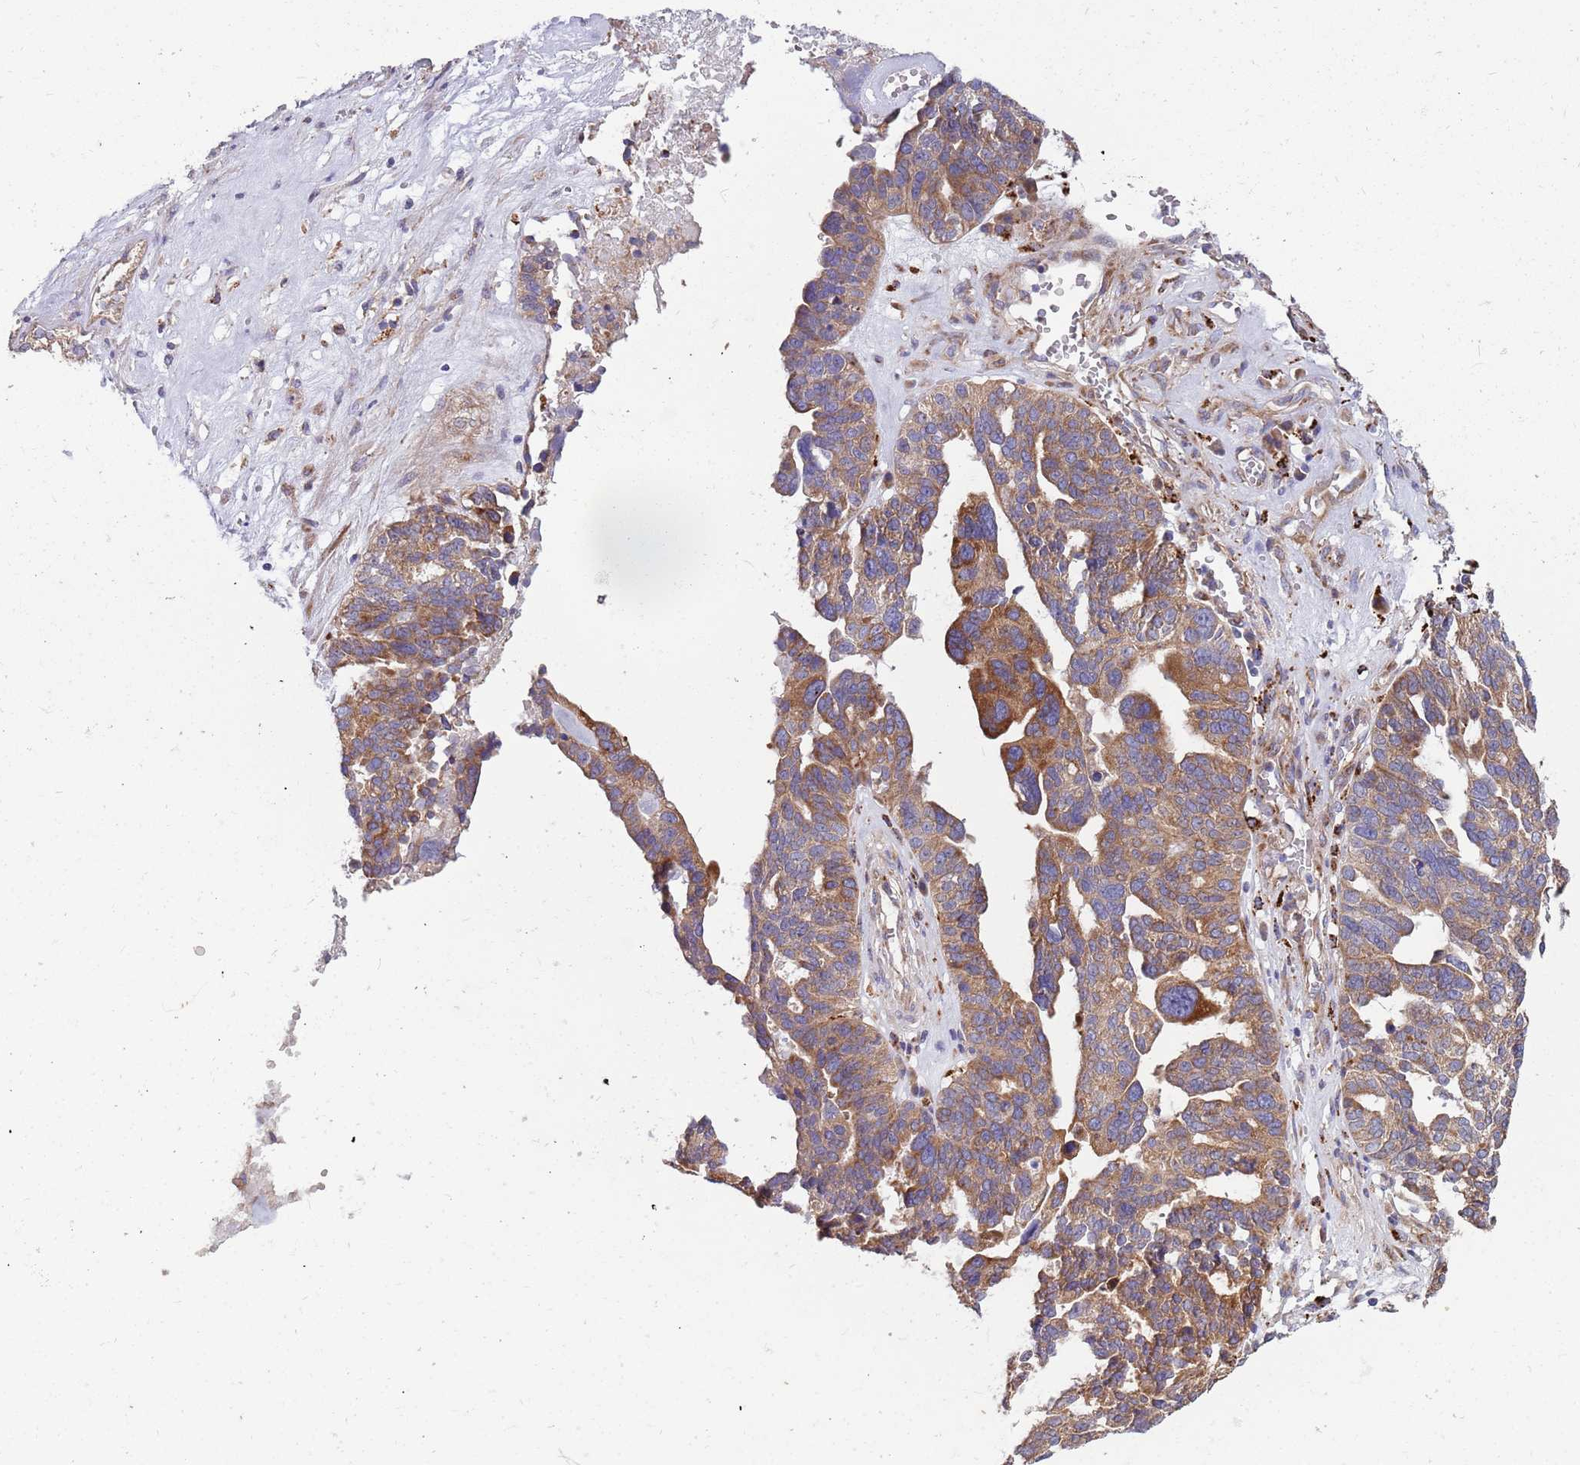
{"staining": {"intensity": "moderate", "quantity": ">75%", "location": "cytoplasmic/membranous"}, "tissue": "ovarian cancer", "cell_type": "Tumor cells", "image_type": "cancer", "snomed": [{"axis": "morphology", "description": "Cystadenocarcinoma, serous, NOS"}, {"axis": "topography", "description": "Ovary"}], "caption": "There is medium levels of moderate cytoplasmic/membranous expression in tumor cells of ovarian cancer, as demonstrated by immunohistochemical staining (brown color).", "gene": "ARMCX6", "patient": {"sex": "female", "age": 59}}